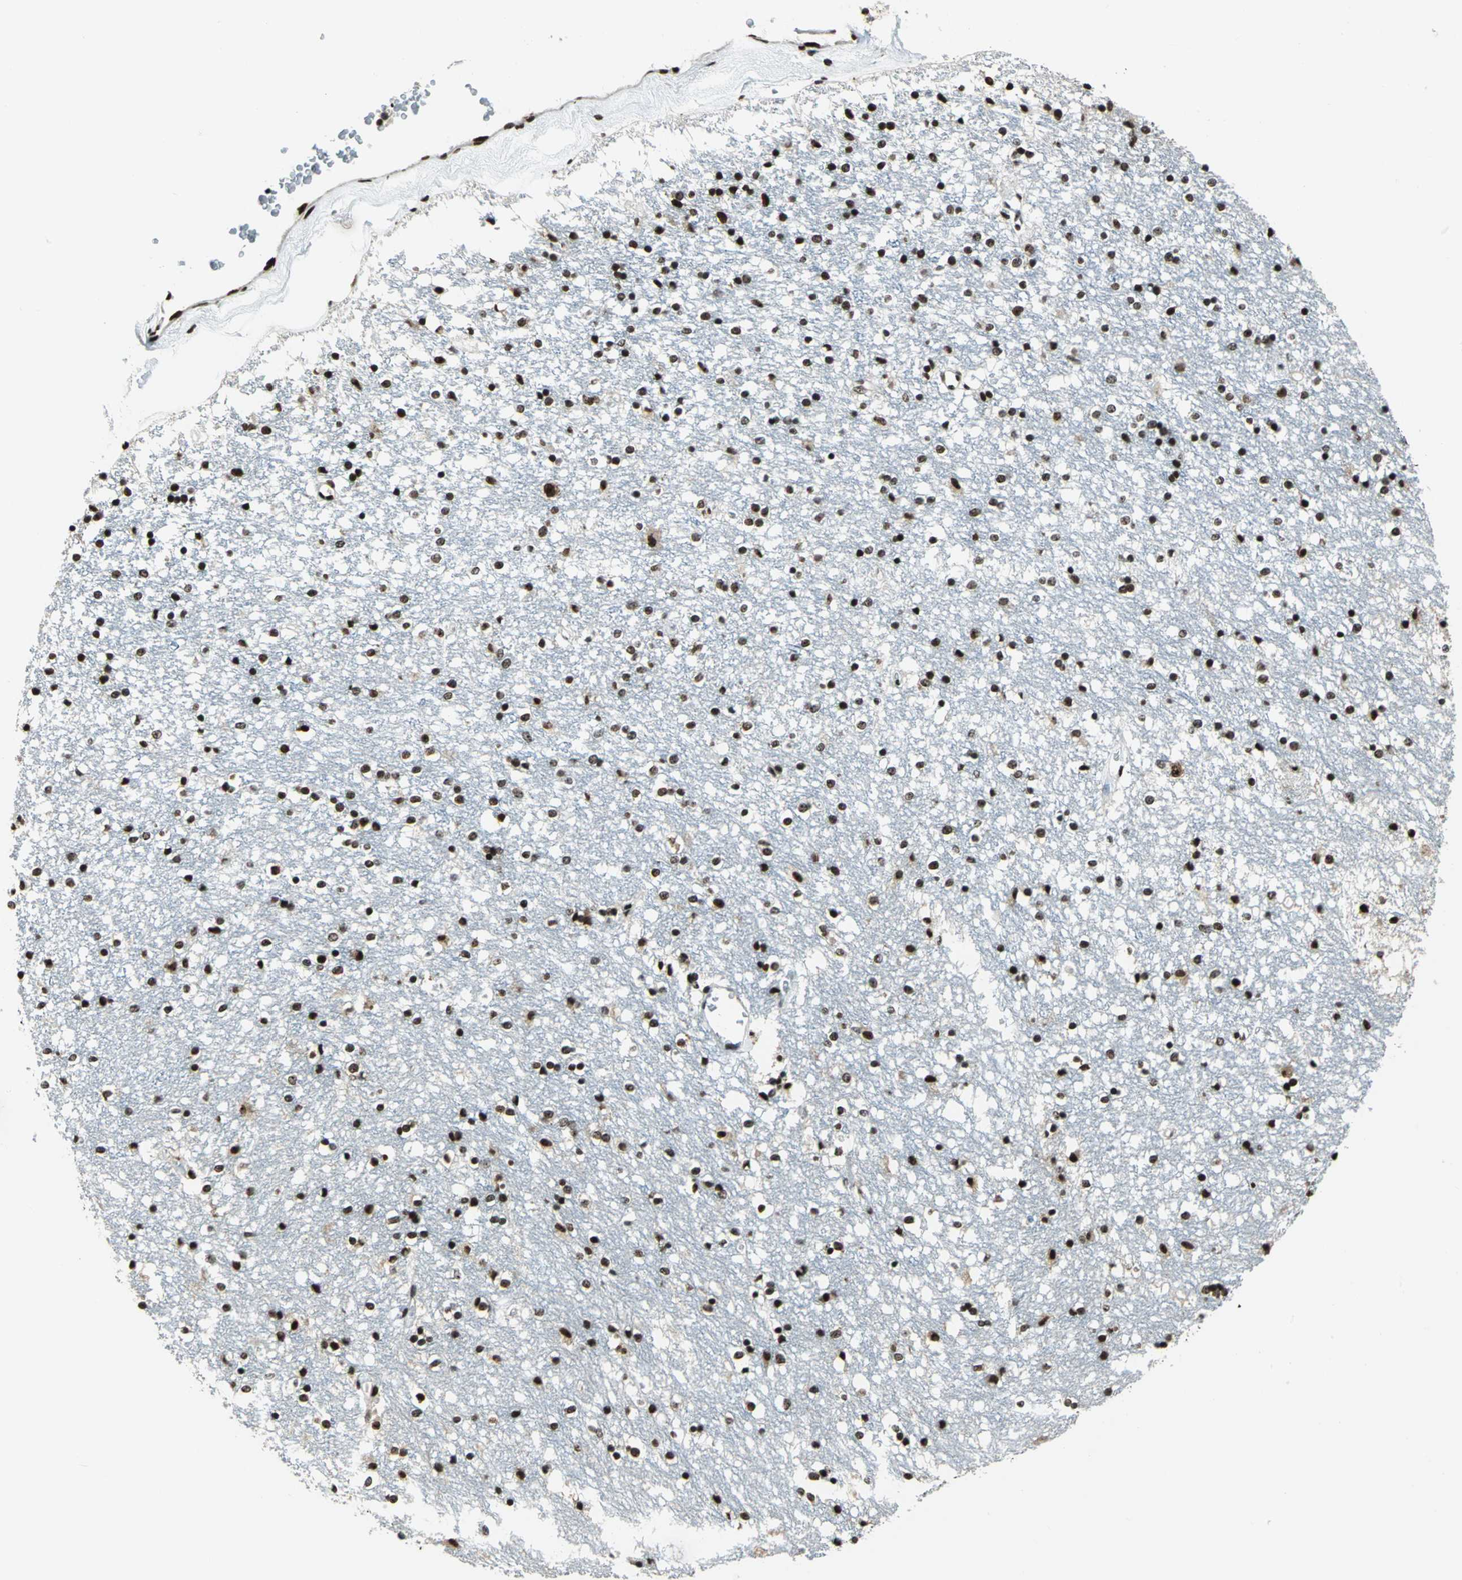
{"staining": {"intensity": "strong", "quantity": ">75%", "location": "nuclear"}, "tissue": "caudate", "cell_type": "Glial cells", "image_type": "normal", "snomed": [{"axis": "morphology", "description": "Normal tissue, NOS"}, {"axis": "topography", "description": "Lateral ventricle wall"}], "caption": "Immunohistochemical staining of benign caudate reveals high levels of strong nuclear expression in approximately >75% of glial cells. (Brightfield microscopy of DAB IHC at high magnification).", "gene": "UBTF", "patient": {"sex": "female", "age": 54}}